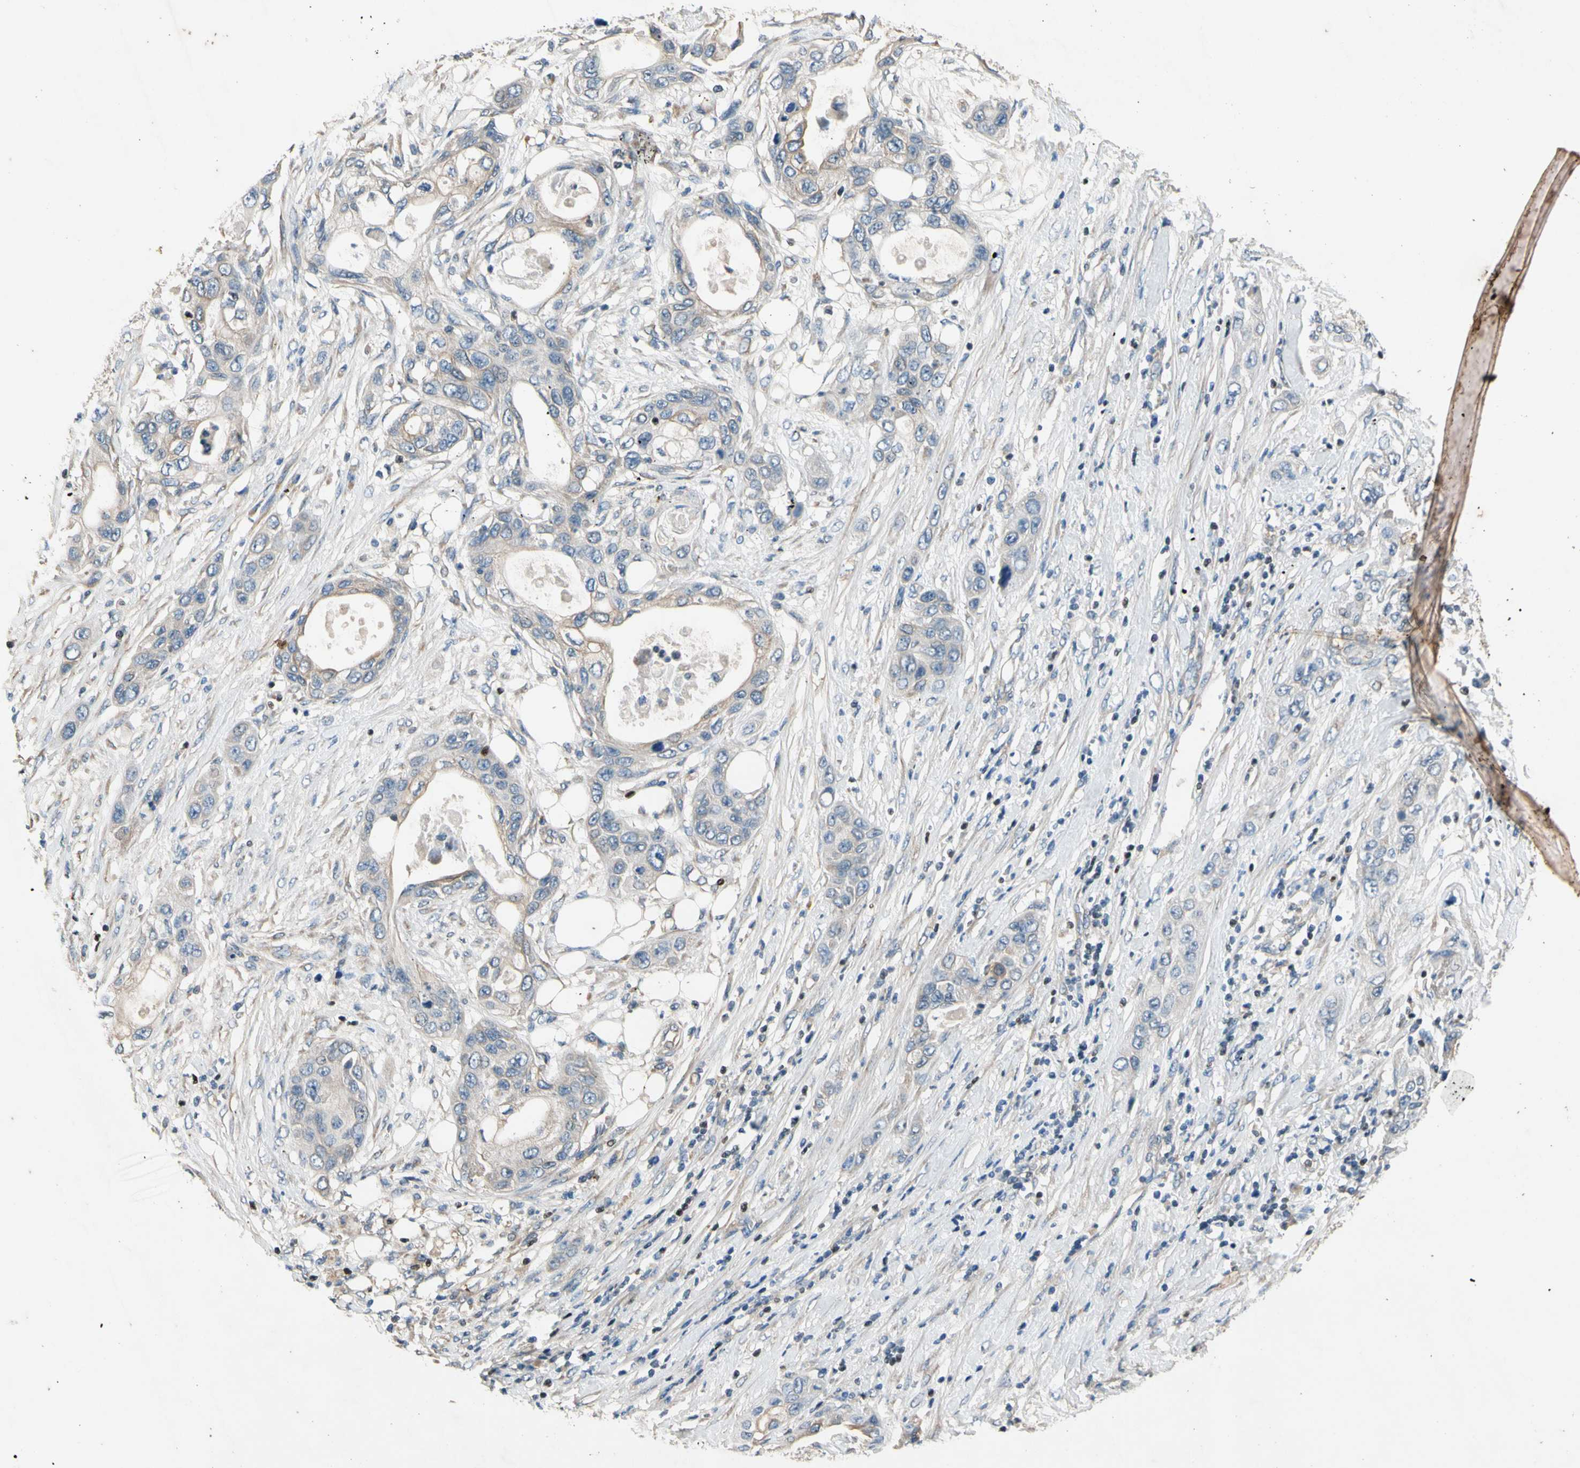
{"staining": {"intensity": "negative", "quantity": "none", "location": "none"}, "tissue": "pancreatic cancer", "cell_type": "Tumor cells", "image_type": "cancer", "snomed": [{"axis": "morphology", "description": "Adenocarcinoma, NOS"}, {"axis": "topography", "description": "Pancreas"}], "caption": "High power microscopy histopathology image of an immunohistochemistry (IHC) histopathology image of adenocarcinoma (pancreatic), revealing no significant positivity in tumor cells.", "gene": "TBX21", "patient": {"sex": "female", "age": 70}}